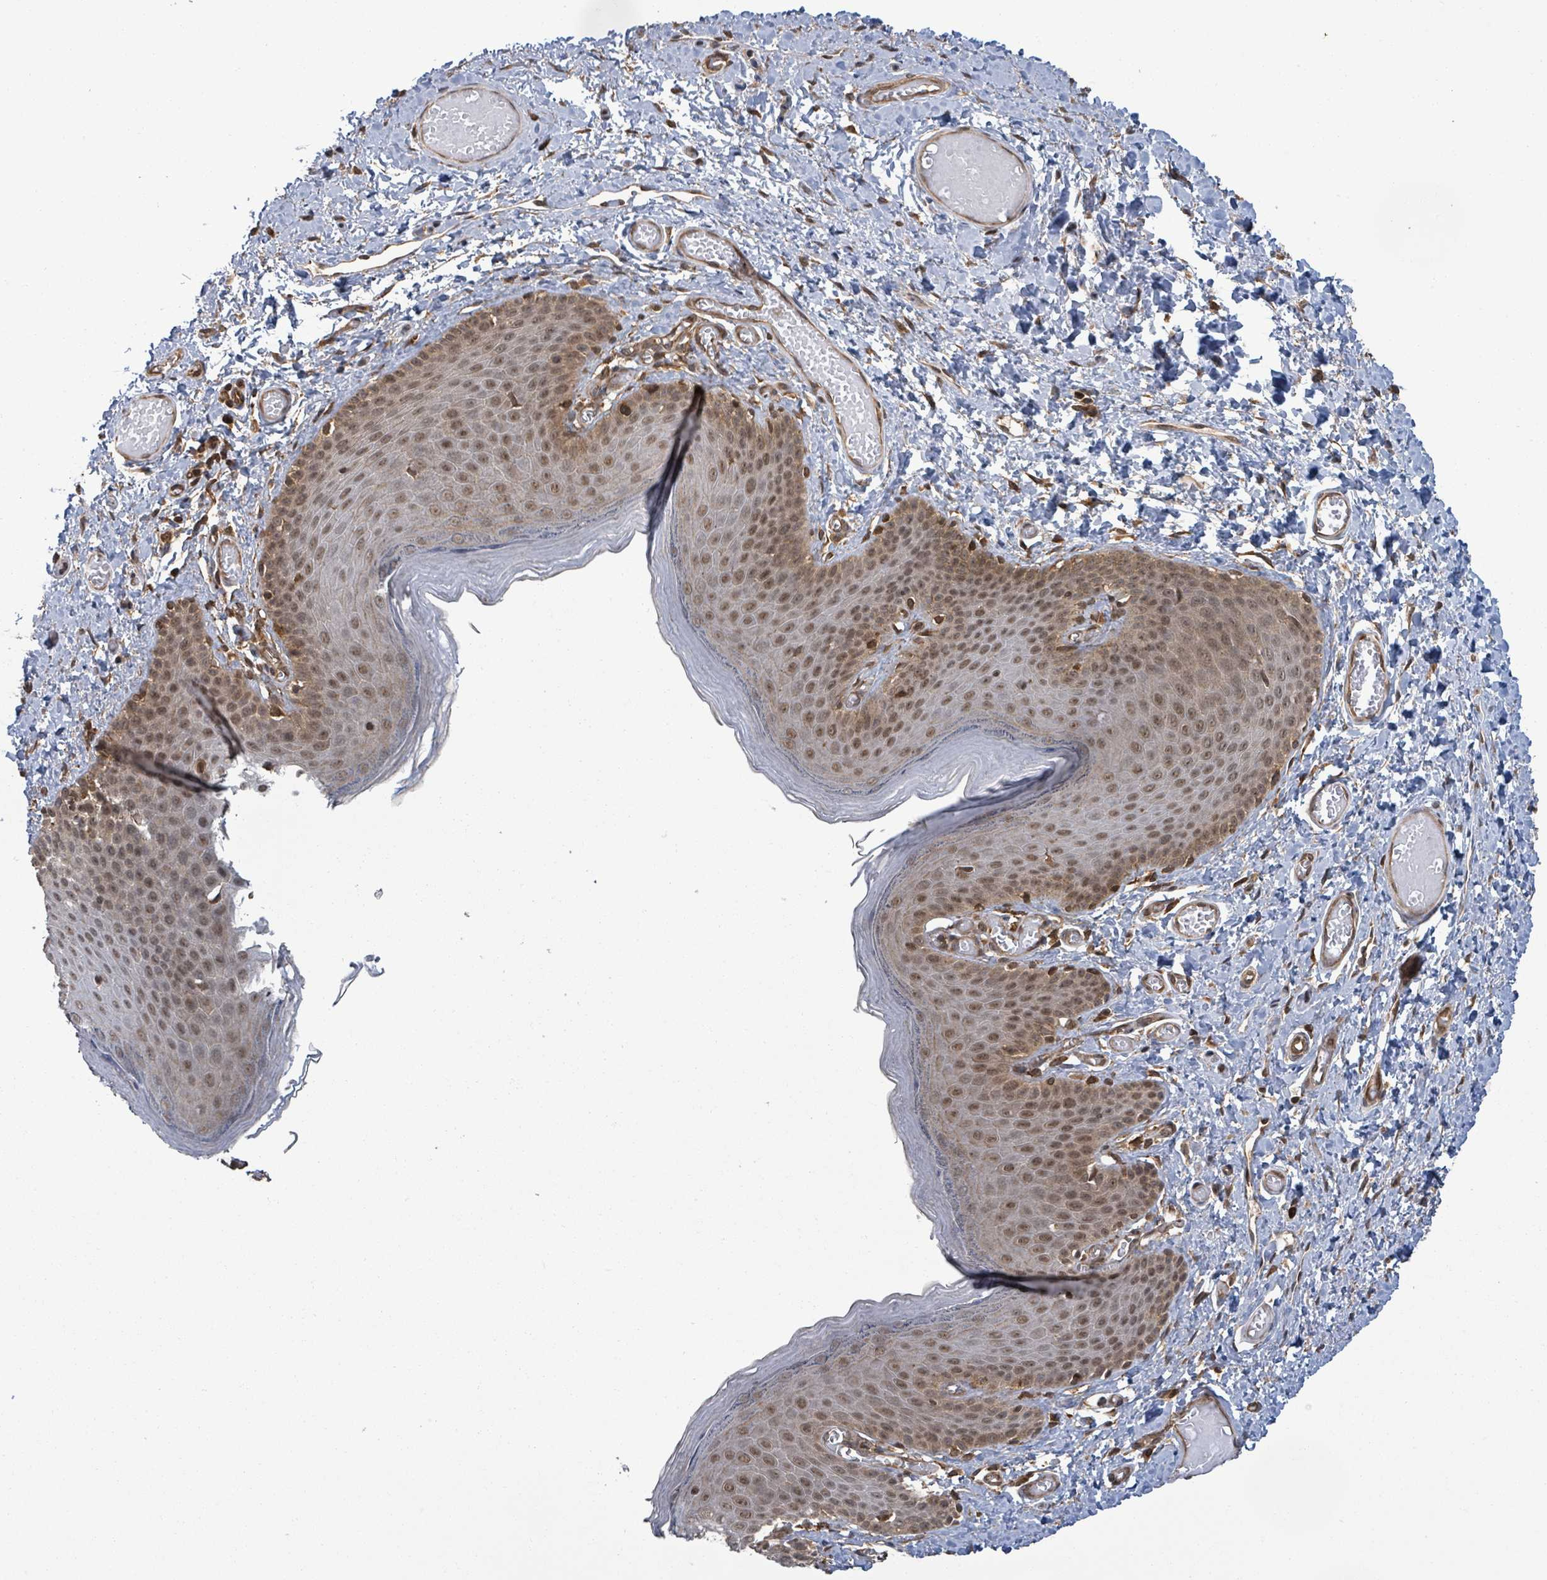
{"staining": {"intensity": "strong", "quantity": ">75%", "location": "nuclear"}, "tissue": "skin", "cell_type": "Epidermal cells", "image_type": "normal", "snomed": [{"axis": "morphology", "description": "Normal tissue, NOS"}, {"axis": "topography", "description": "Anal"}], "caption": "Immunohistochemical staining of normal skin displays high levels of strong nuclear staining in approximately >75% of epidermal cells. Immunohistochemistry stains the protein in brown and the nuclei are stained blue.", "gene": "ENSG00000256500", "patient": {"sex": "female", "age": 40}}